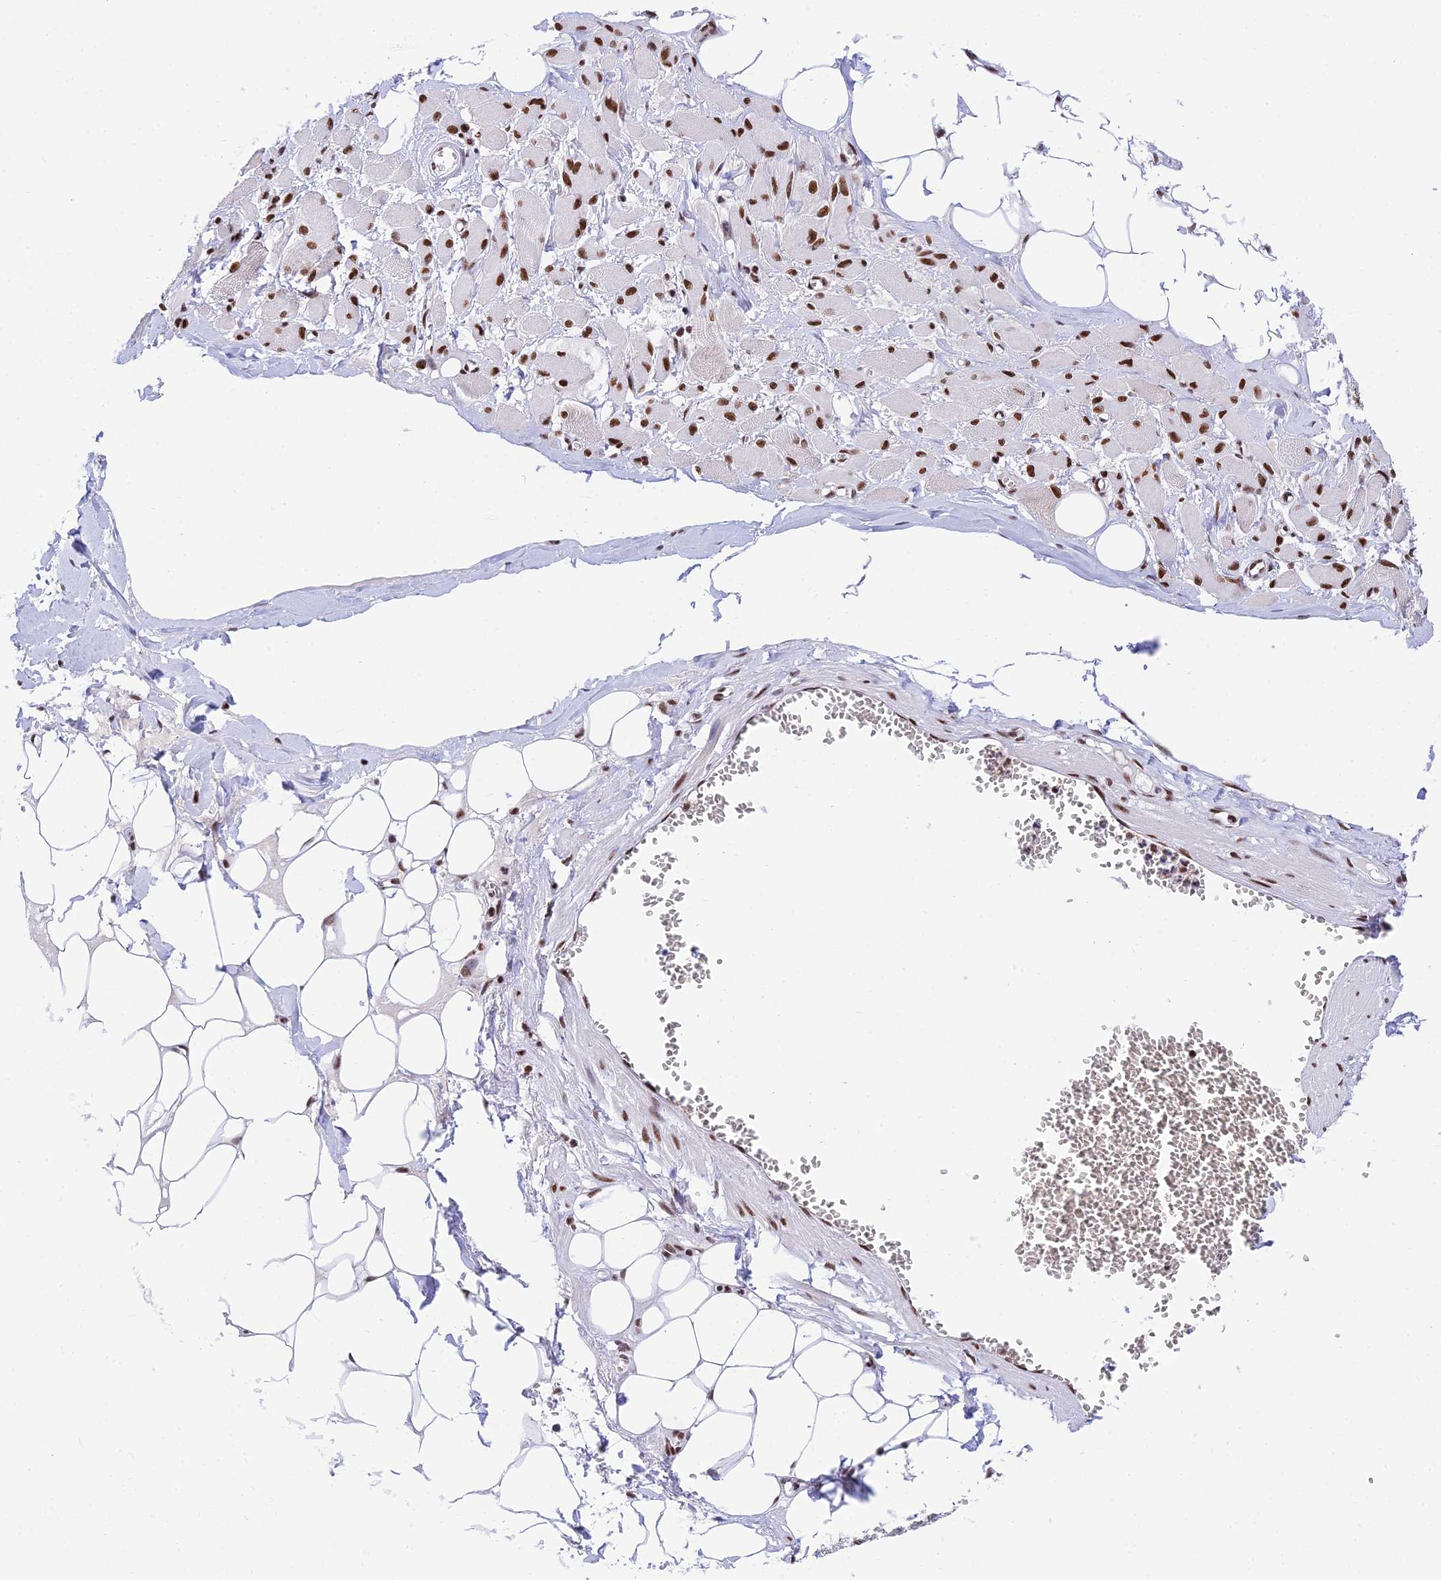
{"staining": {"intensity": "strong", "quantity": "25%-75%", "location": "nuclear"}, "tissue": "skeletal muscle", "cell_type": "Myocytes", "image_type": "normal", "snomed": [{"axis": "morphology", "description": "Normal tissue, NOS"}, {"axis": "morphology", "description": "Basal cell carcinoma"}, {"axis": "topography", "description": "Skeletal muscle"}], "caption": "Strong nuclear protein positivity is present in about 25%-75% of myocytes in skeletal muscle.", "gene": "USP22", "patient": {"sex": "female", "age": 64}}